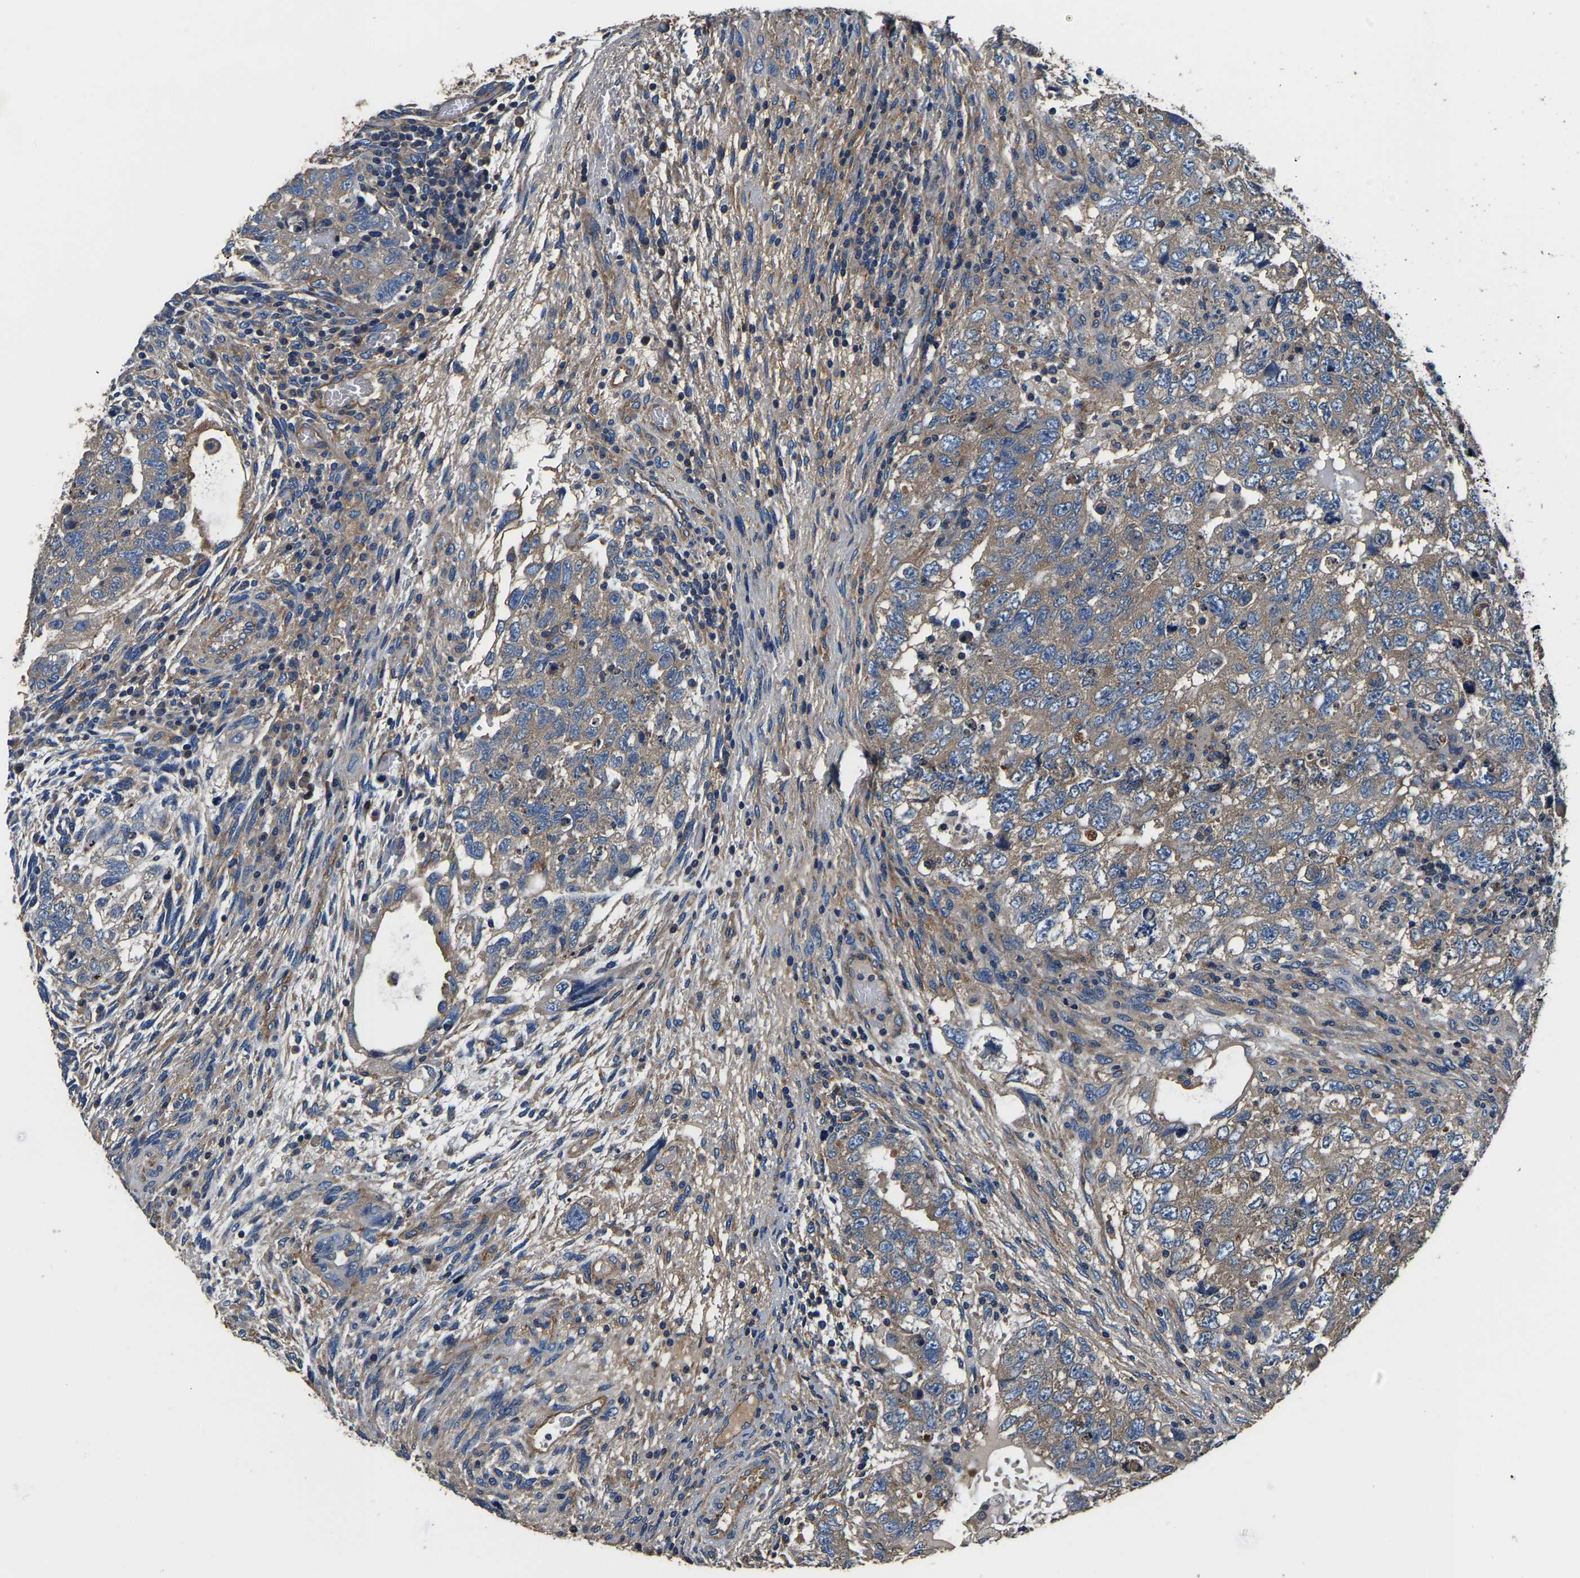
{"staining": {"intensity": "moderate", "quantity": ">75%", "location": "cytoplasmic/membranous"}, "tissue": "testis cancer", "cell_type": "Tumor cells", "image_type": "cancer", "snomed": [{"axis": "morphology", "description": "Carcinoma, Embryonal, NOS"}, {"axis": "topography", "description": "Testis"}], "caption": "This photomicrograph reveals IHC staining of testis cancer, with medium moderate cytoplasmic/membranous positivity in approximately >75% of tumor cells.", "gene": "SH3GLB1", "patient": {"sex": "male", "age": 36}}